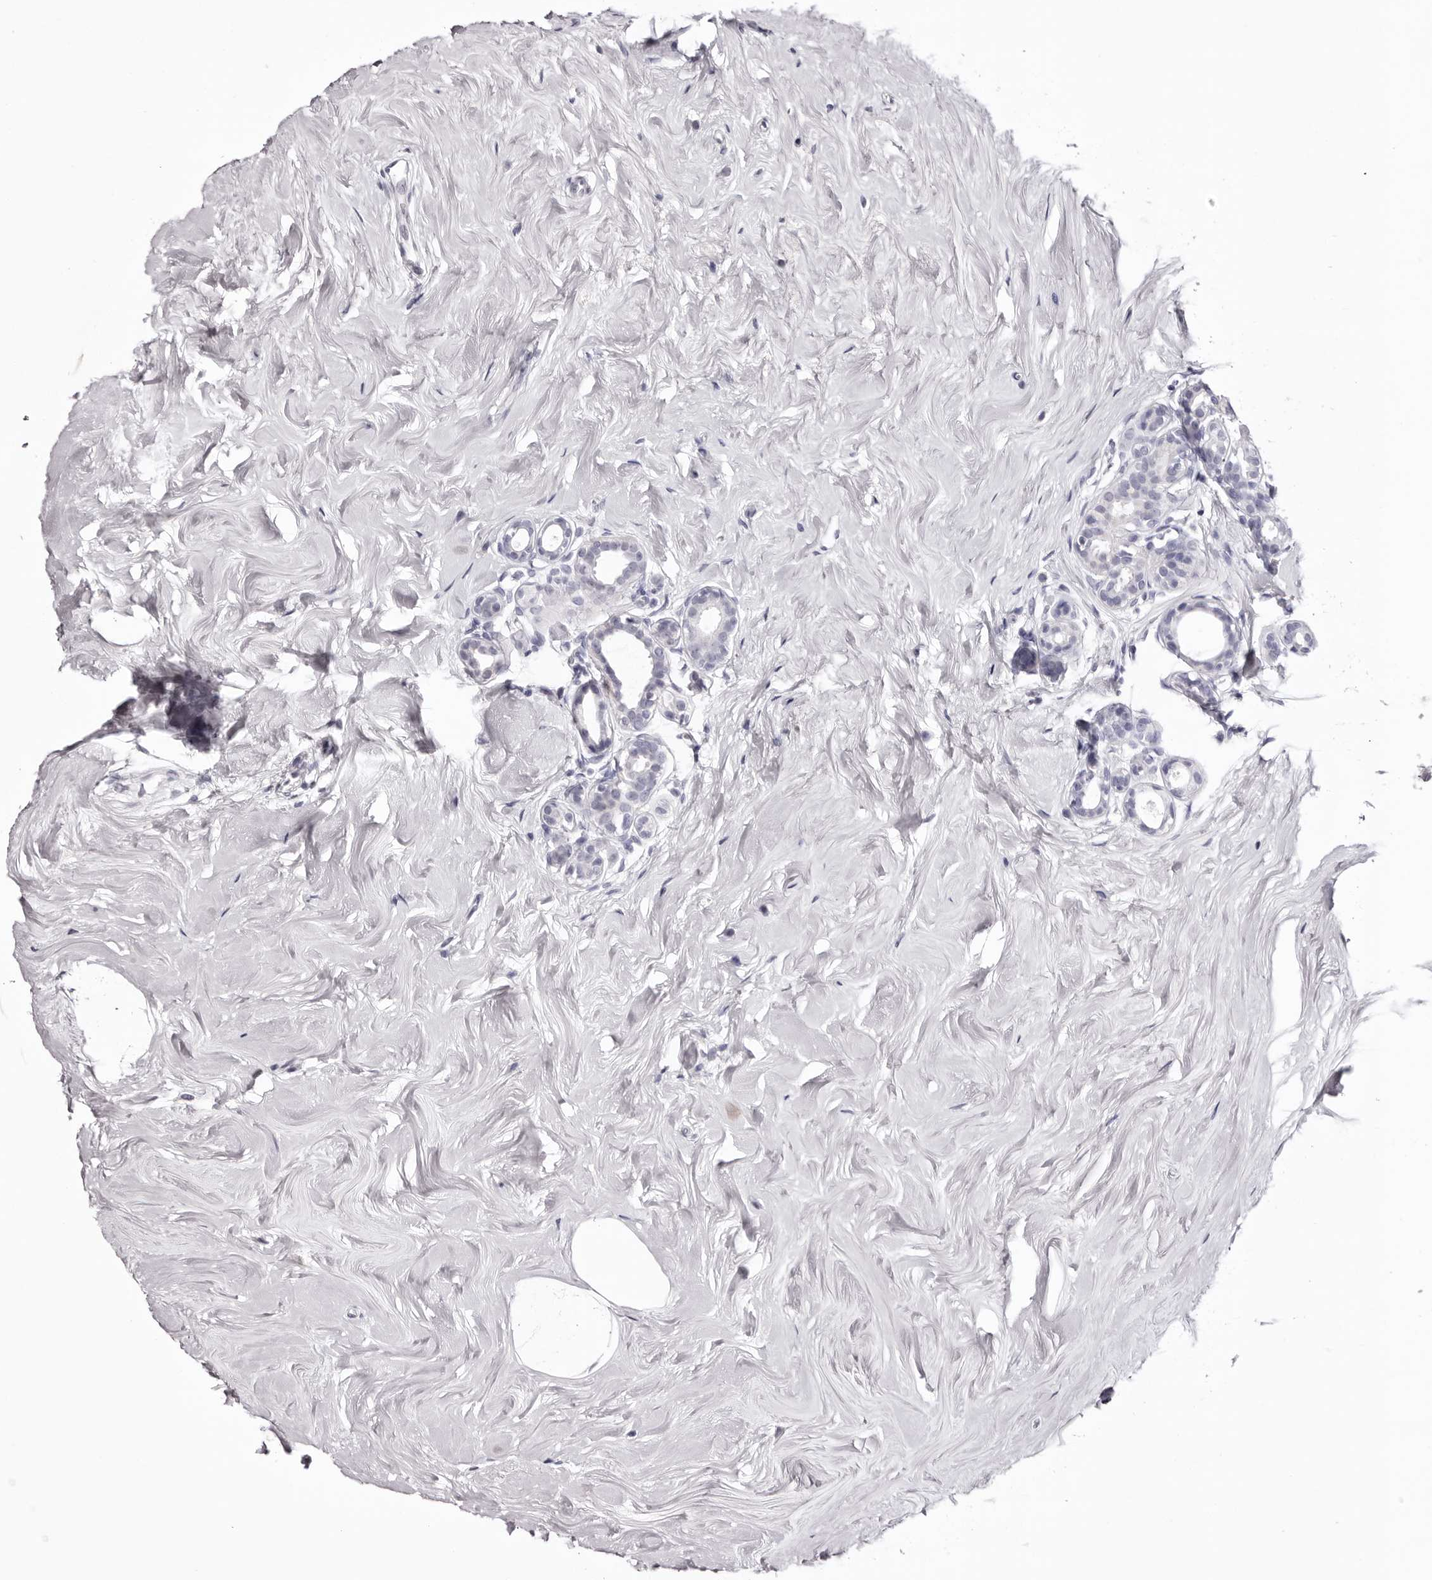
{"staining": {"intensity": "negative", "quantity": "none", "location": "none"}, "tissue": "breast cancer", "cell_type": "Tumor cells", "image_type": "cancer", "snomed": [{"axis": "morphology", "description": "Lobular carcinoma"}, {"axis": "topography", "description": "Breast"}], "caption": "Photomicrograph shows no significant protein staining in tumor cells of breast lobular carcinoma.", "gene": "FBXO5", "patient": {"sex": "female", "age": 47}}